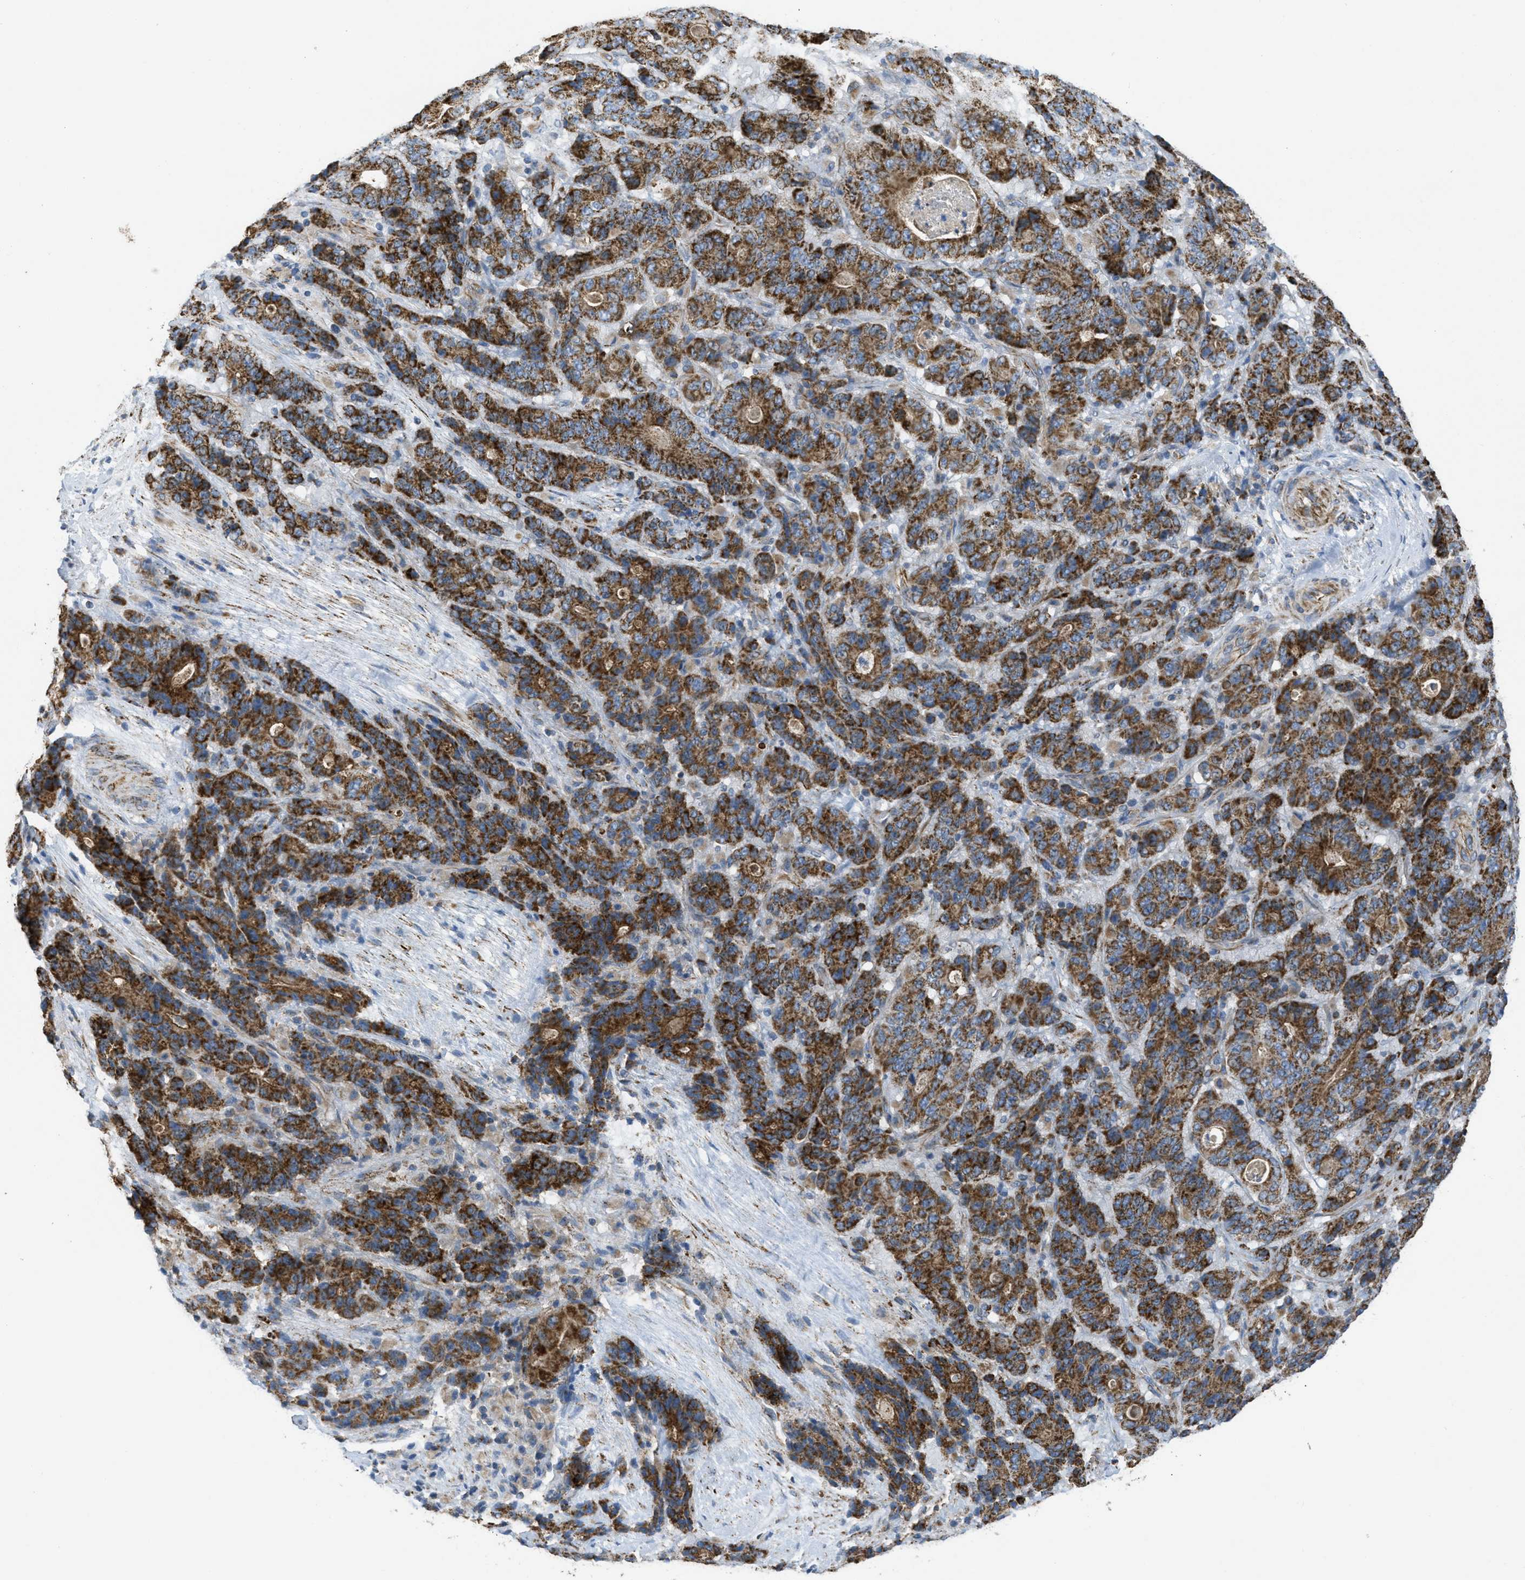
{"staining": {"intensity": "strong", "quantity": ">75%", "location": "cytoplasmic/membranous"}, "tissue": "stomach cancer", "cell_type": "Tumor cells", "image_type": "cancer", "snomed": [{"axis": "morphology", "description": "Adenocarcinoma, NOS"}, {"axis": "topography", "description": "Stomach"}], "caption": "IHC (DAB (3,3'-diaminobenzidine)) staining of human stomach cancer exhibits strong cytoplasmic/membranous protein positivity in approximately >75% of tumor cells.", "gene": "BTN3A1", "patient": {"sex": "female", "age": 73}}